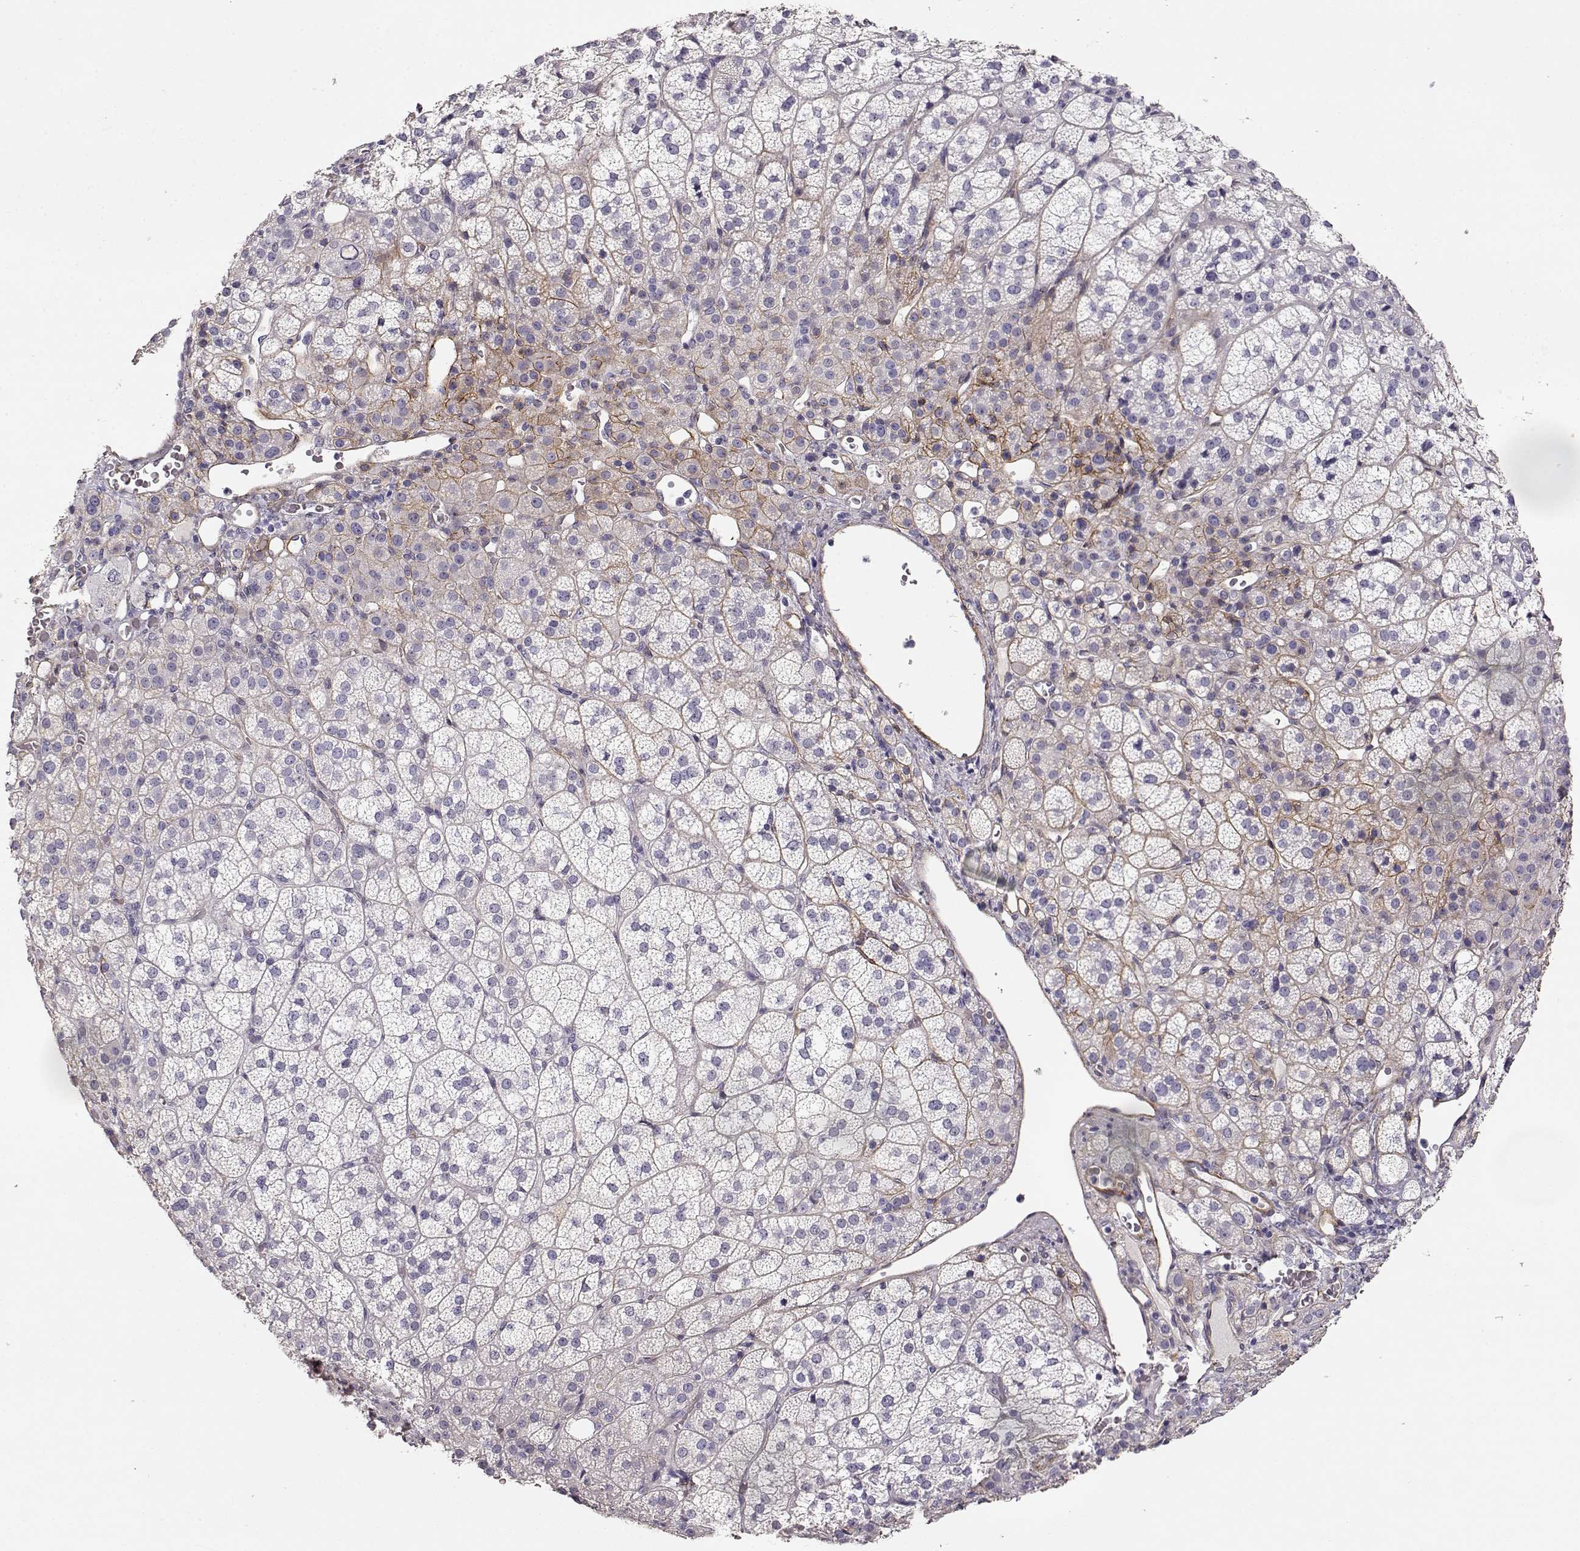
{"staining": {"intensity": "negative", "quantity": "none", "location": "none"}, "tissue": "adrenal gland", "cell_type": "Glandular cells", "image_type": "normal", "snomed": [{"axis": "morphology", "description": "Normal tissue, NOS"}, {"axis": "topography", "description": "Adrenal gland"}], "caption": "DAB (3,3'-diaminobenzidine) immunohistochemical staining of unremarkable adrenal gland shows no significant expression in glandular cells. Brightfield microscopy of IHC stained with DAB (brown) and hematoxylin (blue), captured at high magnification.", "gene": "LAMC1", "patient": {"sex": "female", "age": 60}}